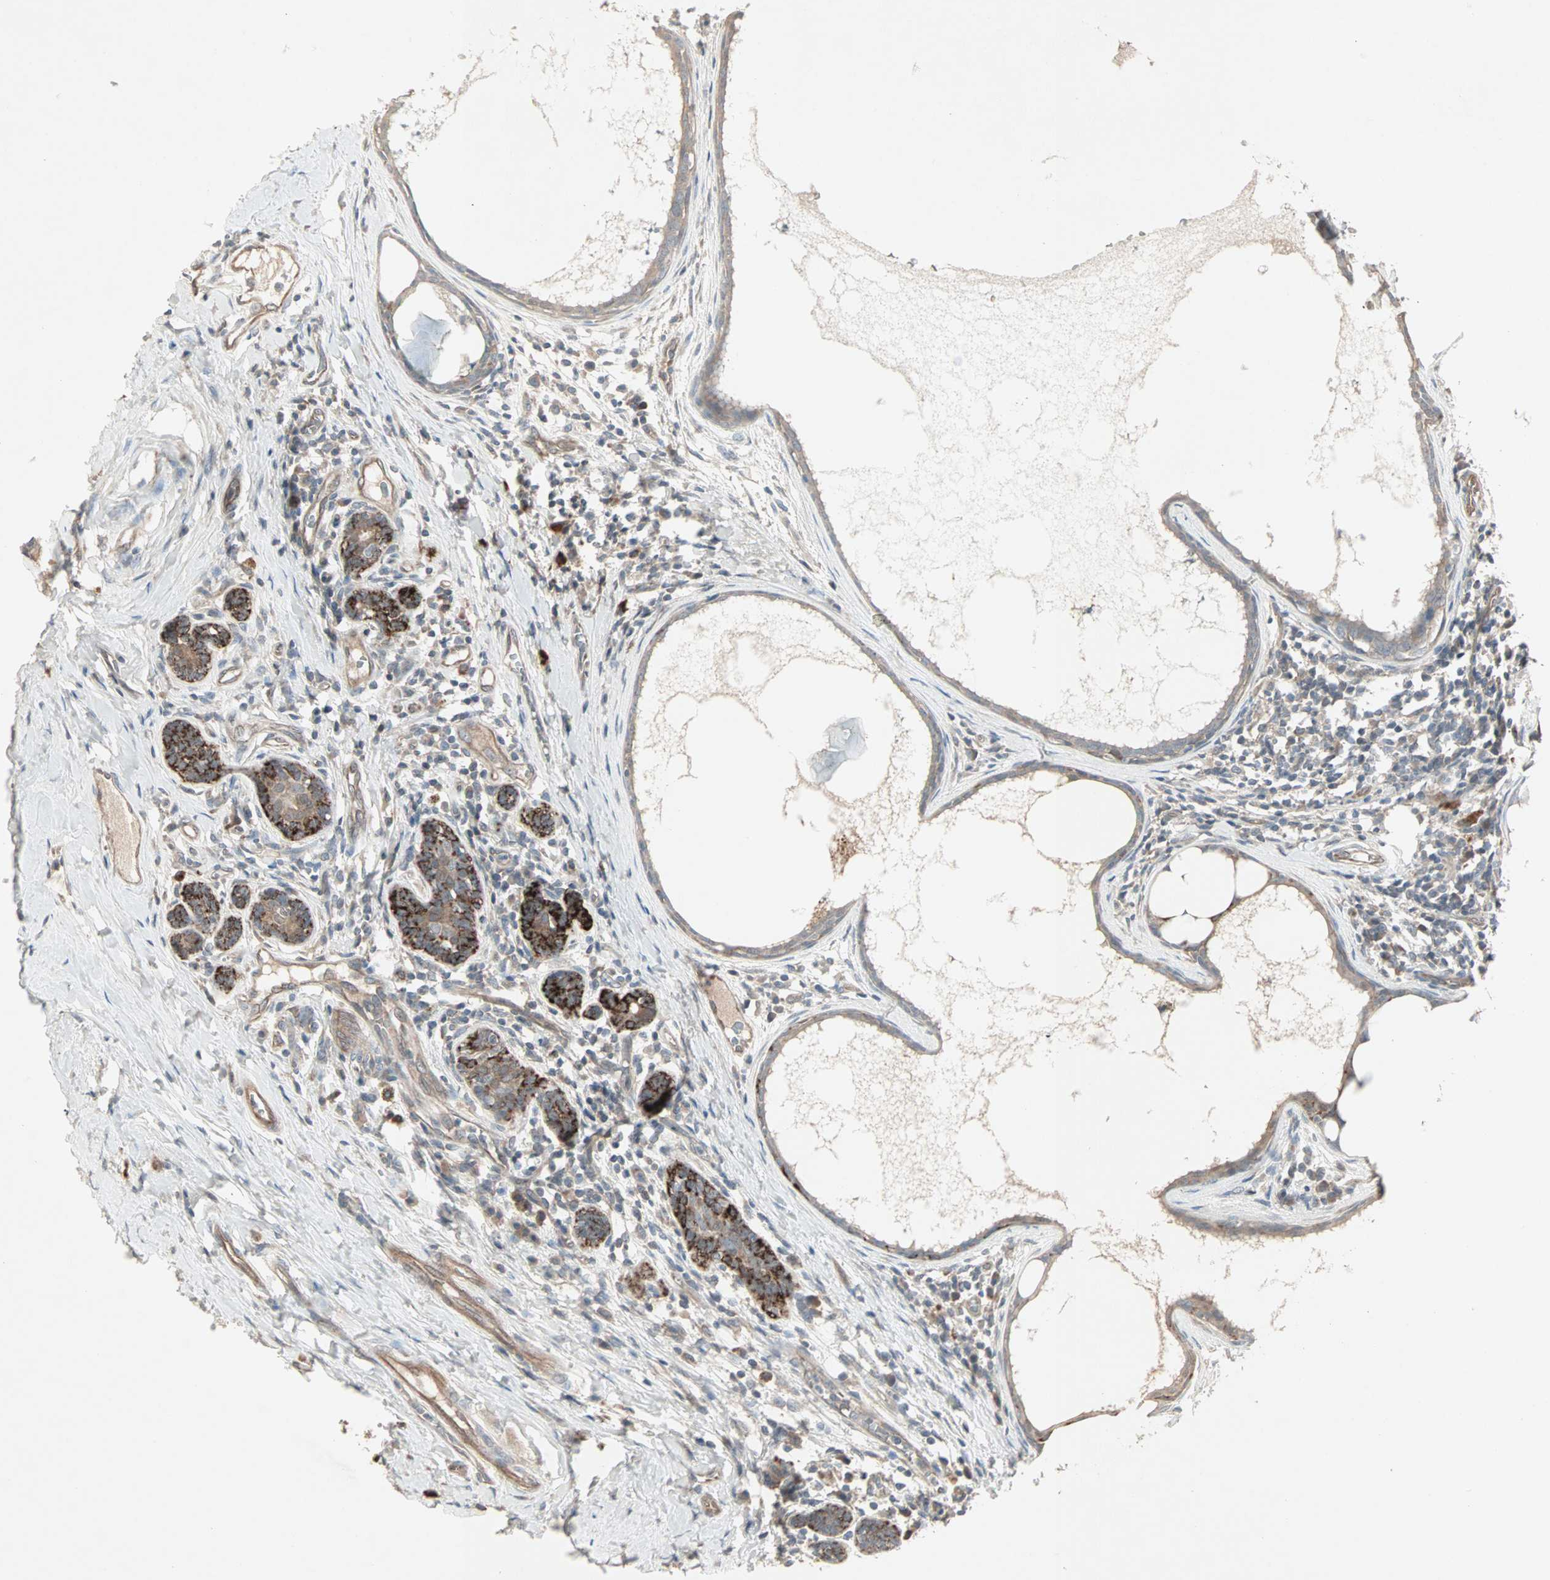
{"staining": {"intensity": "weak", "quantity": ">75%", "location": "cytoplasmic/membranous"}, "tissue": "breast cancer", "cell_type": "Tumor cells", "image_type": "cancer", "snomed": [{"axis": "morphology", "description": "Duct carcinoma"}, {"axis": "topography", "description": "Breast"}], "caption": "IHC image of breast invasive ductal carcinoma stained for a protein (brown), which exhibits low levels of weak cytoplasmic/membranous expression in approximately >75% of tumor cells.", "gene": "JMJD7-PLA2G4B", "patient": {"sex": "female", "age": 40}}